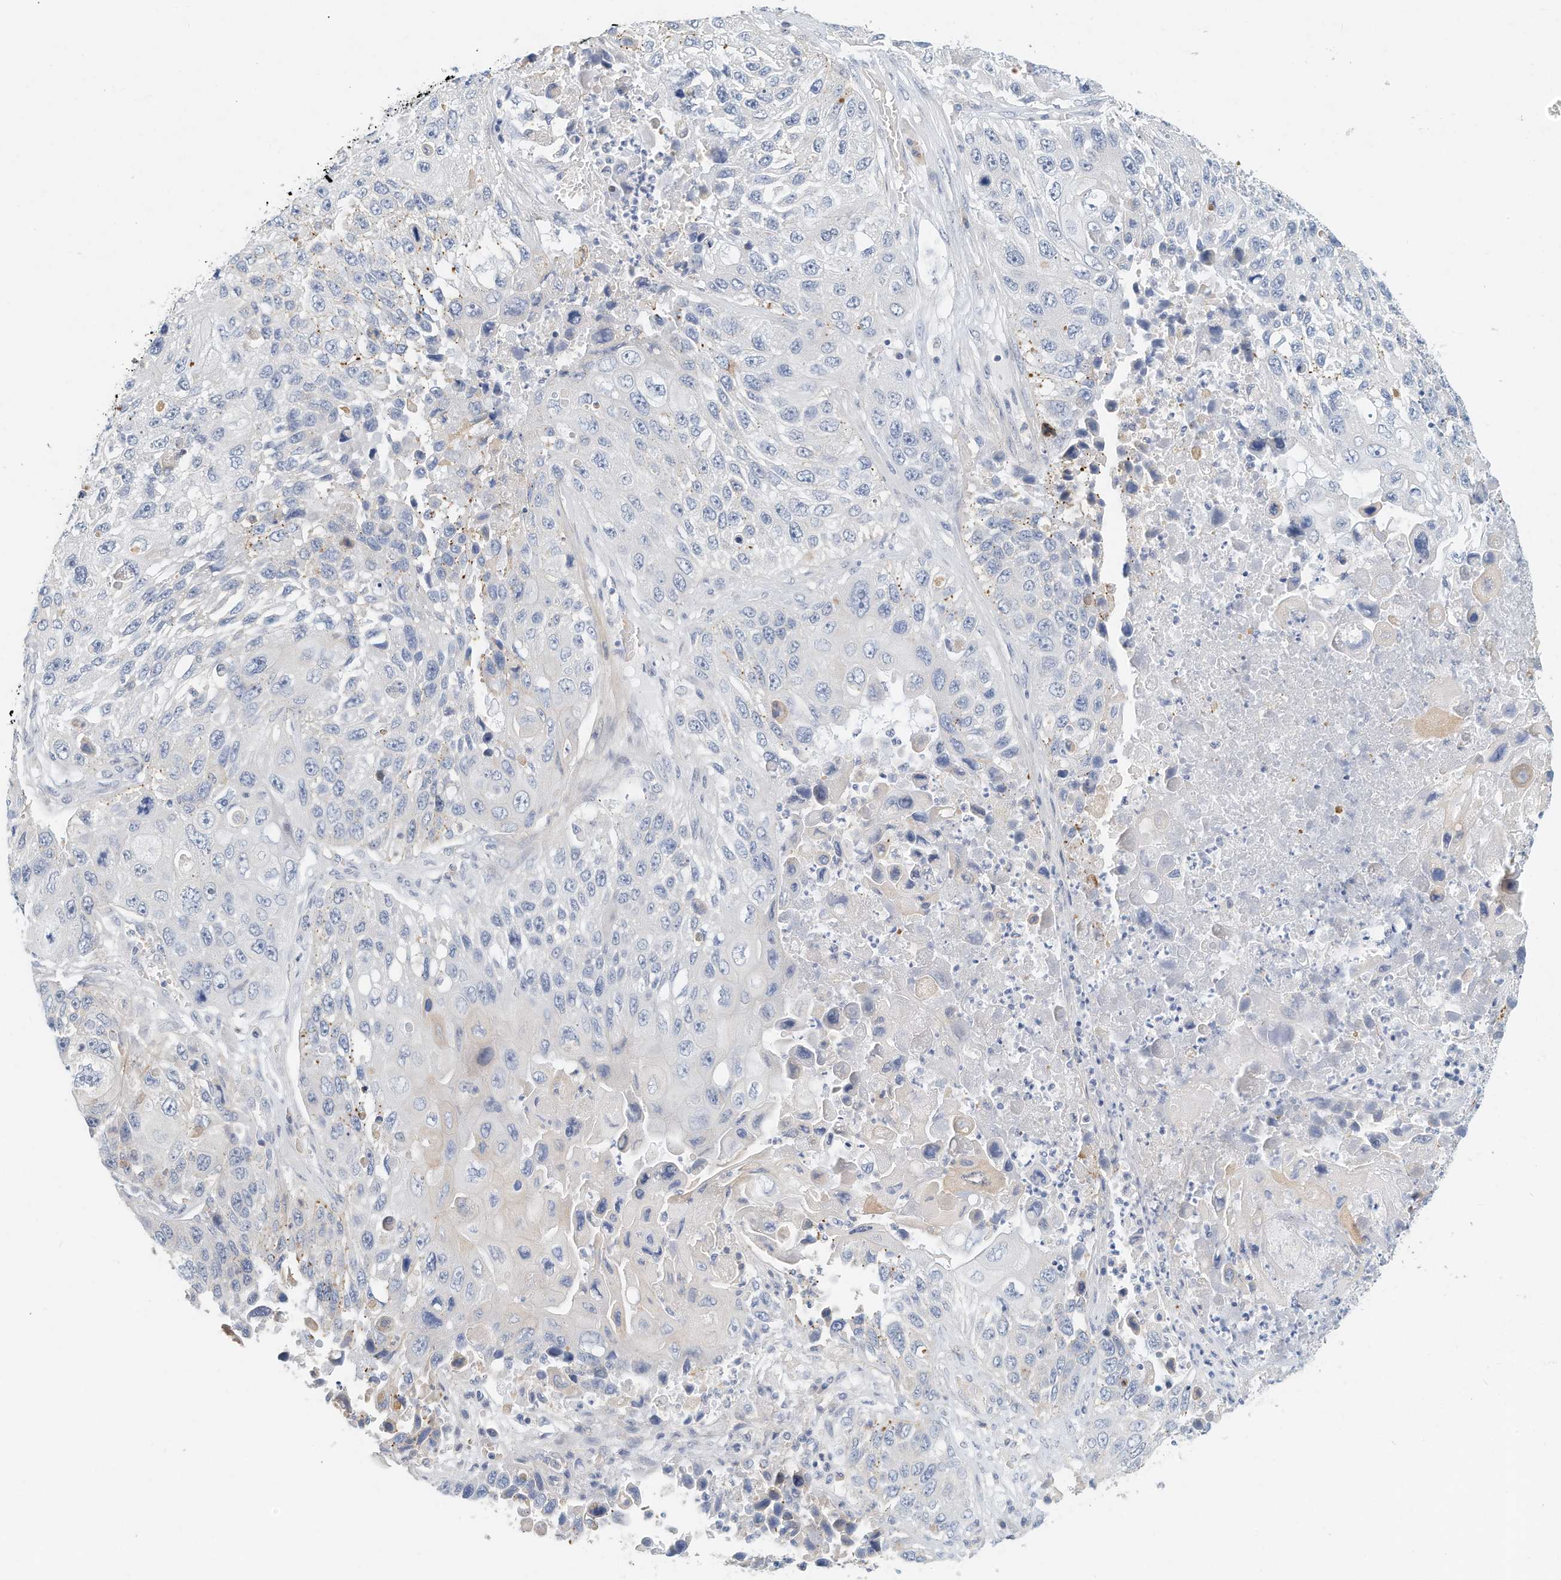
{"staining": {"intensity": "negative", "quantity": "none", "location": "none"}, "tissue": "lung cancer", "cell_type": "Tumor cells", "image_type": "cancer", "snomed": [{"axis": "morphology", "description": "Squamous cell carcinoma, NOS"}, {"axis": "topography", "description": "Lung"}], "caption": "Lung cancer (squamous cell carcinoma) was stained to show a protein in brown. There is no significant staining in tumor cells. (Brightfield microscopy of DAB (3,3'-diaminobenzidine) IHC at high magnification).", "gene": "MICAL1", "patient": {"sex": "male", "age": 61}}